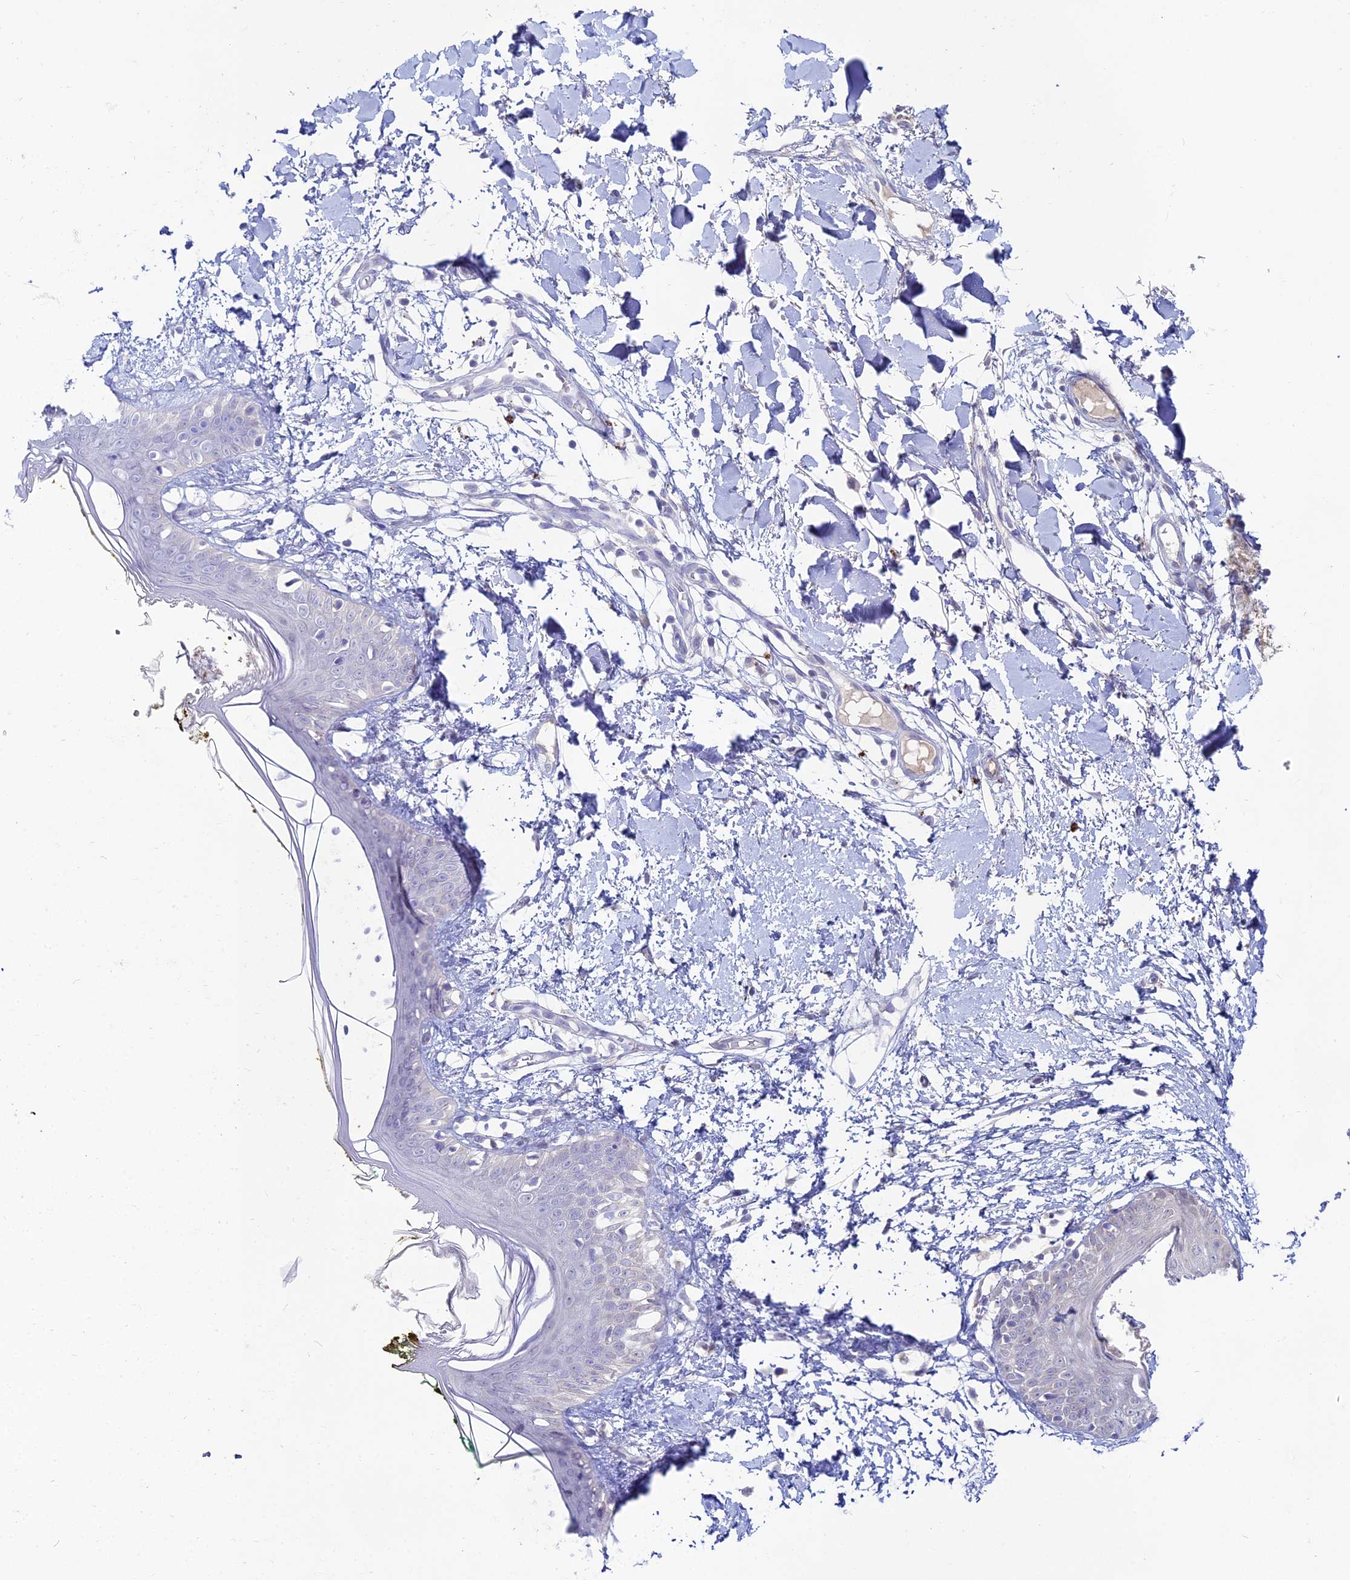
{"staining": {"intensity": "negative", "quantity": "none", "location": "none"}, "tissue": "skin", "cell_type": "Fibroblasts", "image_type": "normal", "snomed": [{"axis": "morphology", "description": "Normal tissue, NOS"}, {"axis": "topography", "description": "Skin"}], "caption": "A micrograph of human skin is negative for staining in fibroblasts. (DAB (3,3'-diaminobenzidine) immunohistochemistry (IHC) visualized using brightfield microscopy, high magnification).", "gene": "WDR43", "patient": {"sex": "female", "age": 34}}